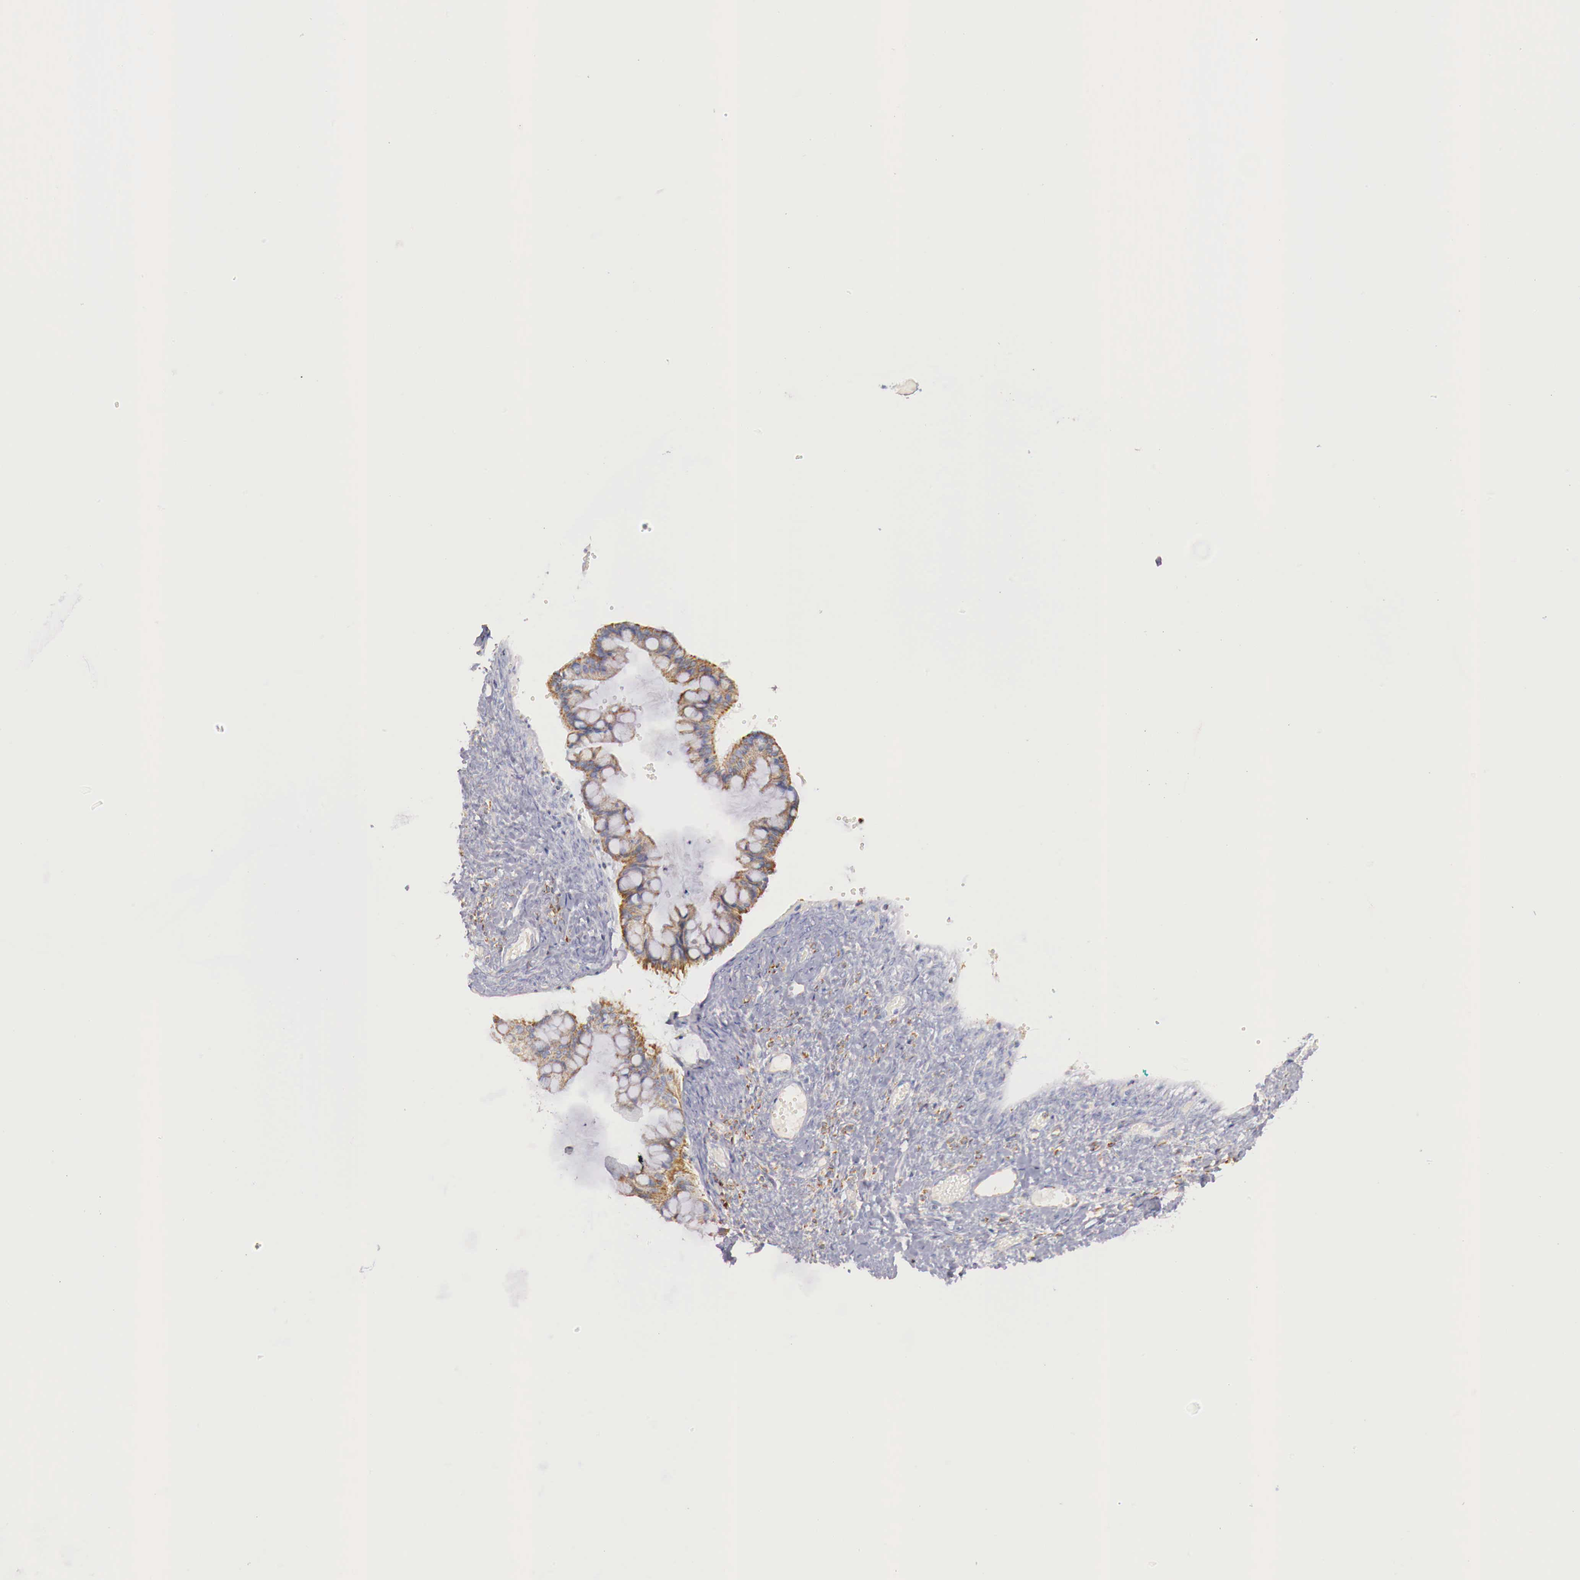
{"staining": {"intensity": "weak", "quantity": "25%-75%", "location": "cytoplasmic/membranous"}, "tissue": "ovarian cancer", "cell_type": "Tumor cells", "image_type": "cancer", "snomed": [{"axis": "morphology", "description": "Cystadenocarcinoma, mucinous, NOS"}, {"axis": "topography", "description": "Ovary"}], "caption": "Weak cytoplasmic/membranous expression is seen in about 25%-75% of tumor cells in ovarian cancer (mucinous cystadenocarcinoma).", "gene": "IDH3G", "patient": {"sex": "female", "age": 57}}